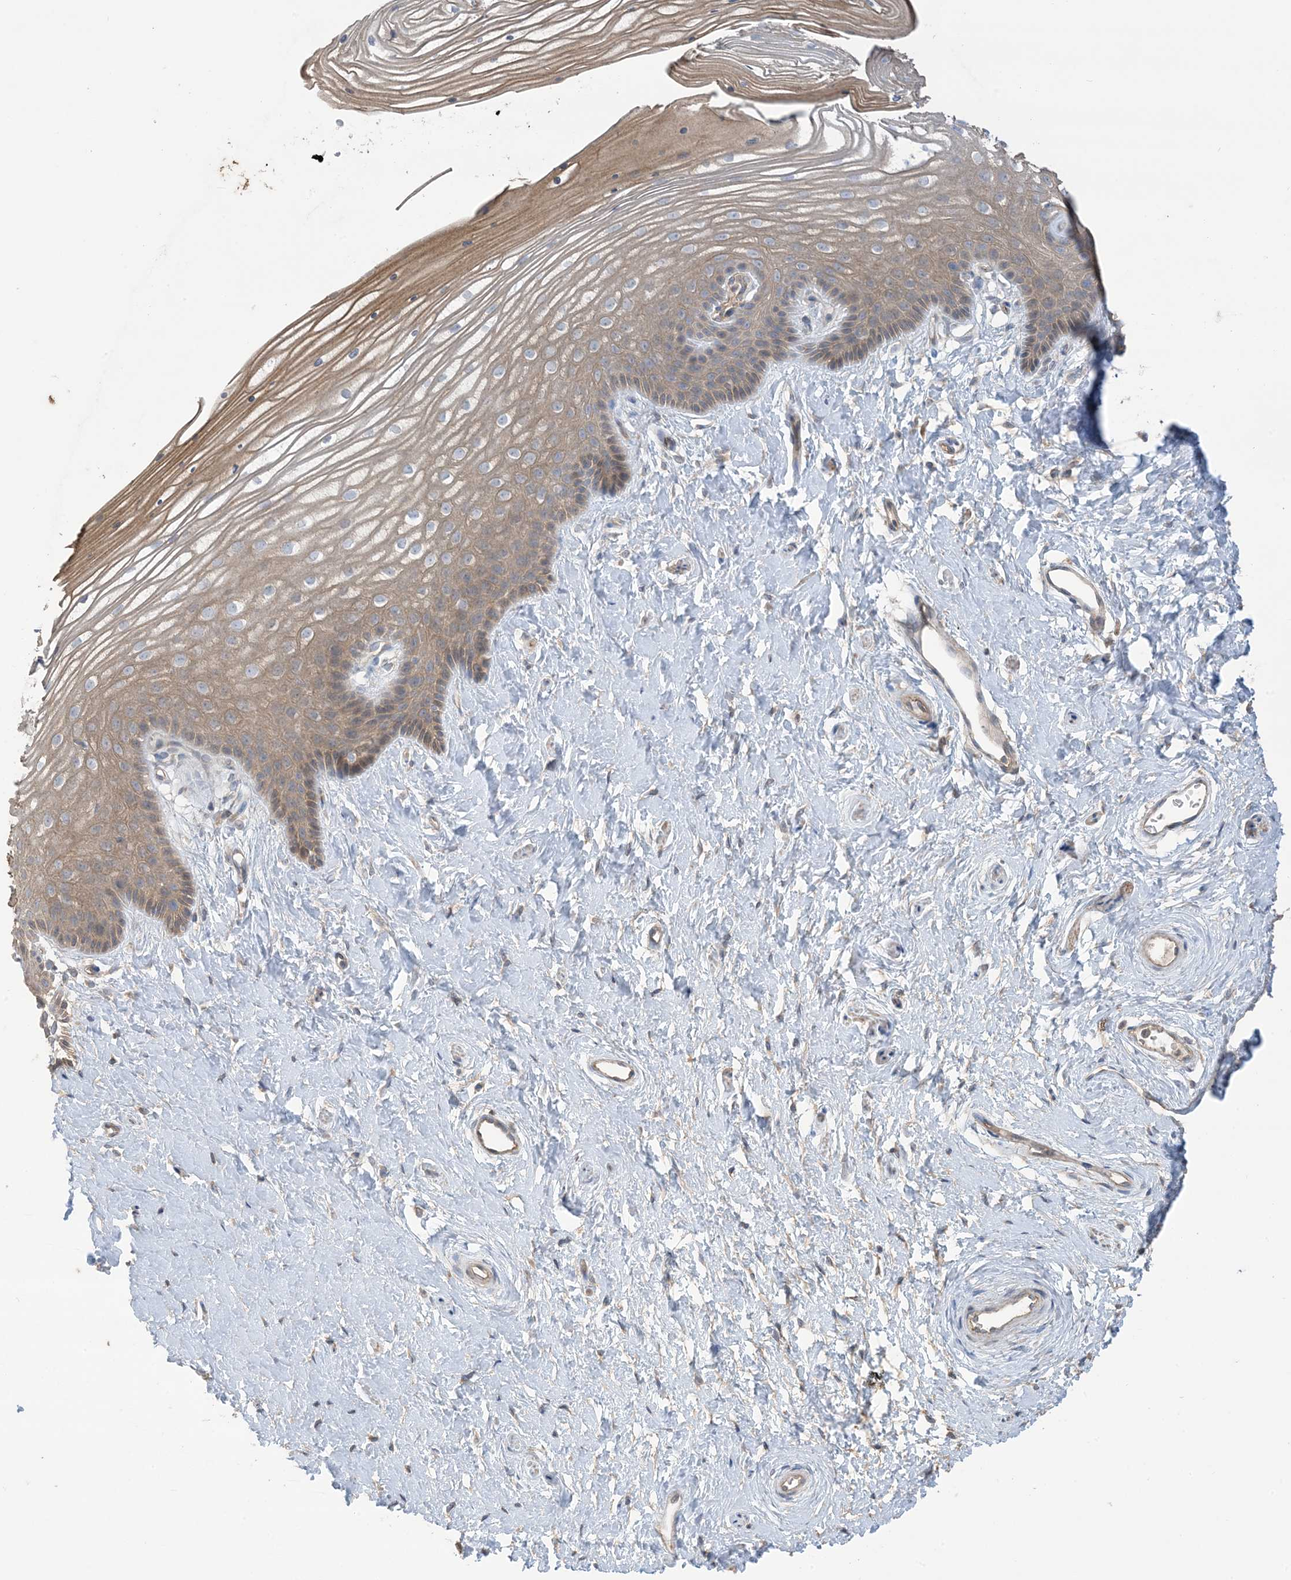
{"staining": {"intensity": "moderate", "quantity": "25%-75%", "location": "cytoplasmic/membranous"}, "tissue": "vagina", "cell_type": "Squamous epithelial cells", "image_type": "normal", "snomed": [{"axis": "morphology", "description": "Normal tissue, NOS"}, {"axis": "topography", "description": "Vagina"}, {"axis": "topography", "description": "Cervix"}], "caption": "IHC of benign human vagina exhibits medium levels of moderate cytoplasmic/membranous staining in approximately 25%-75% of squamous epithelial cells.", "gene": "CCNY", "patient": {"sex": "female", "age": 40}}